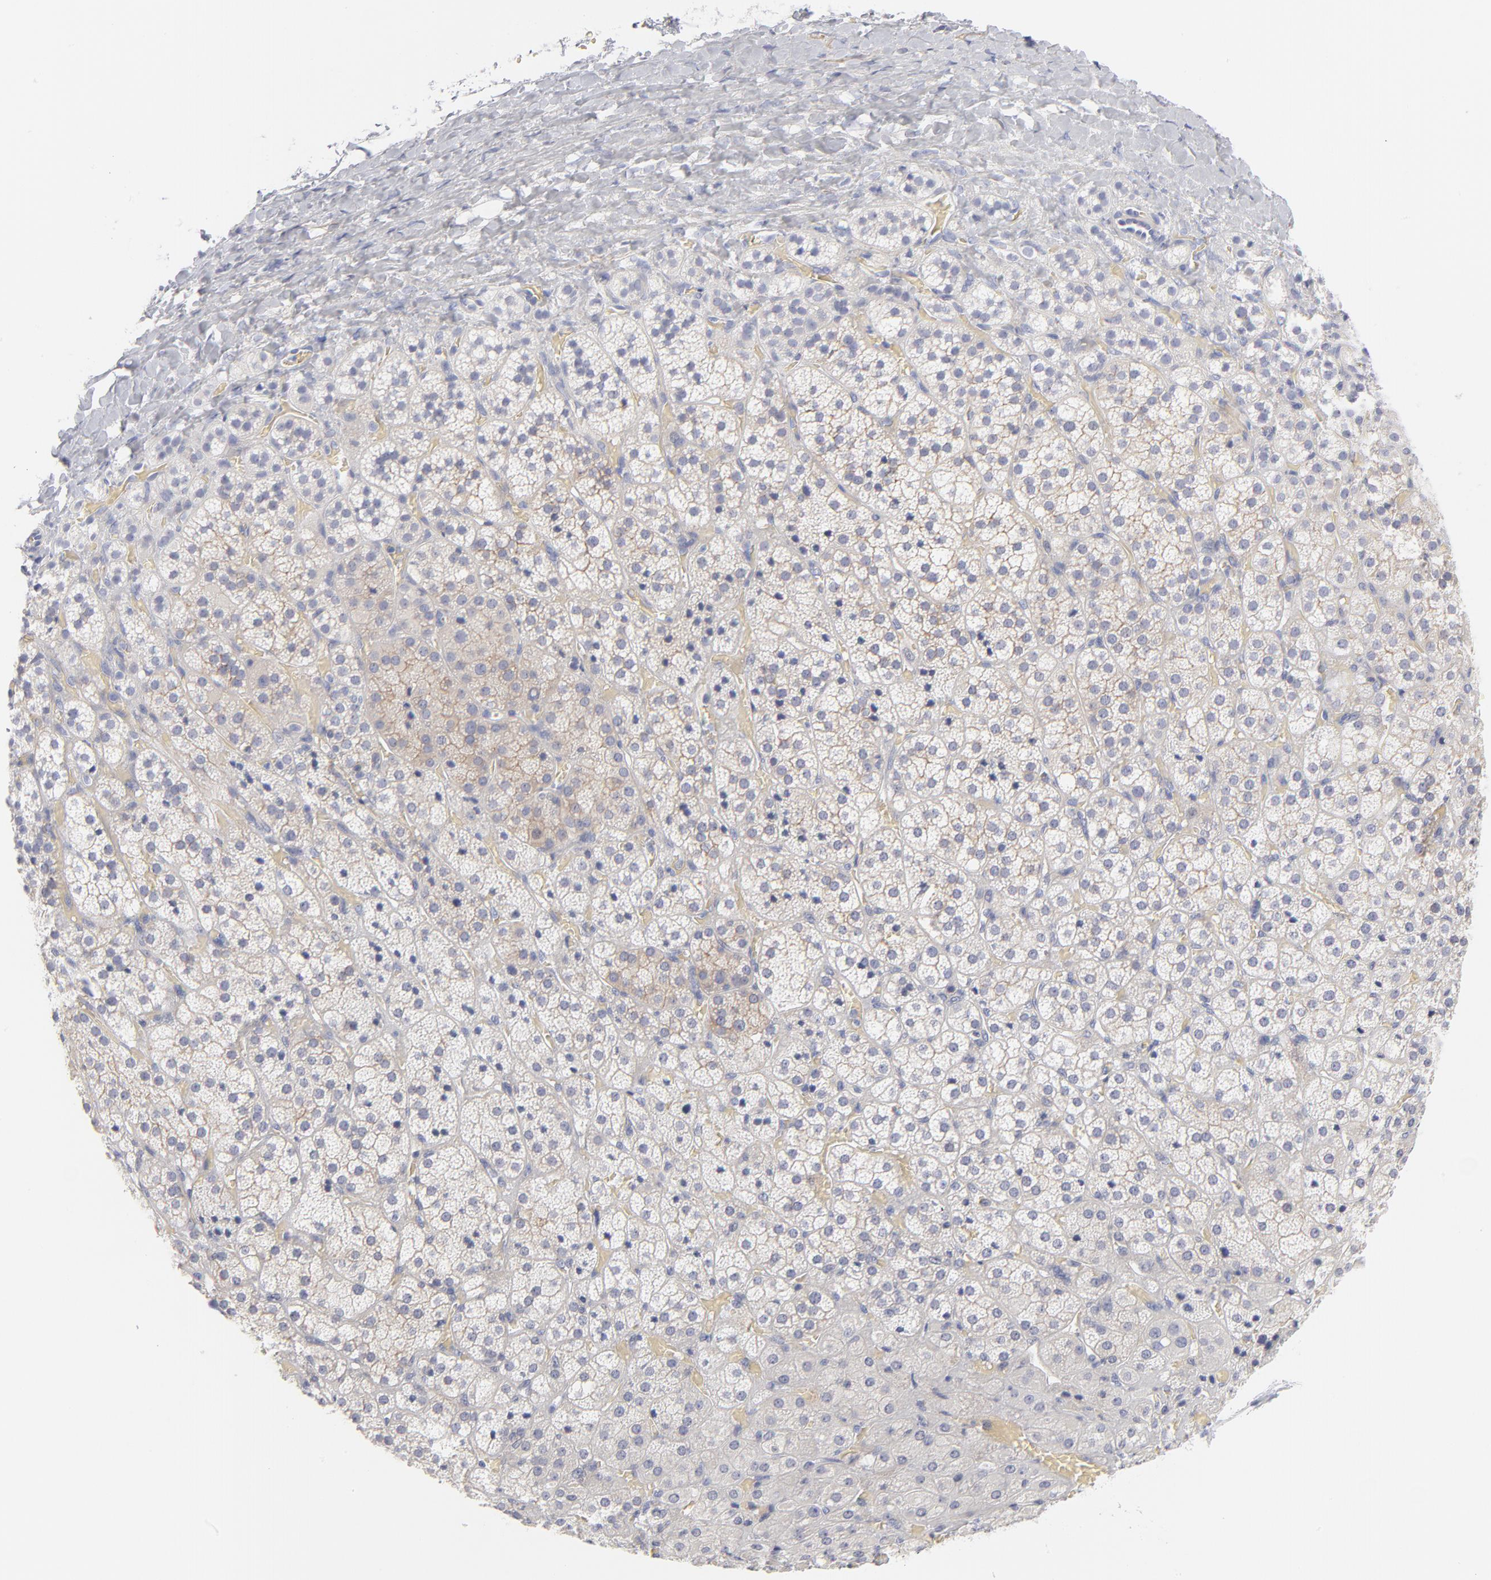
{"staining": {"intensity": "negative", "quantity": "none", "location": "none"}, "tissue": "adrenal gland", "cell_type": "Glandular cells", "image_type": "normal", "snomed": [{"axis": "morphology", "description": "Normal tissue, NOS"}, {"axis": "topography", "description": "Adrenal gland"}], "caption": "Immunohistochemistry of unremarkable human adrenal gland demonstrates no expression in glandular cells.", "gene": "ACTA2", "patient": {"sex": "female", "age": 71}}